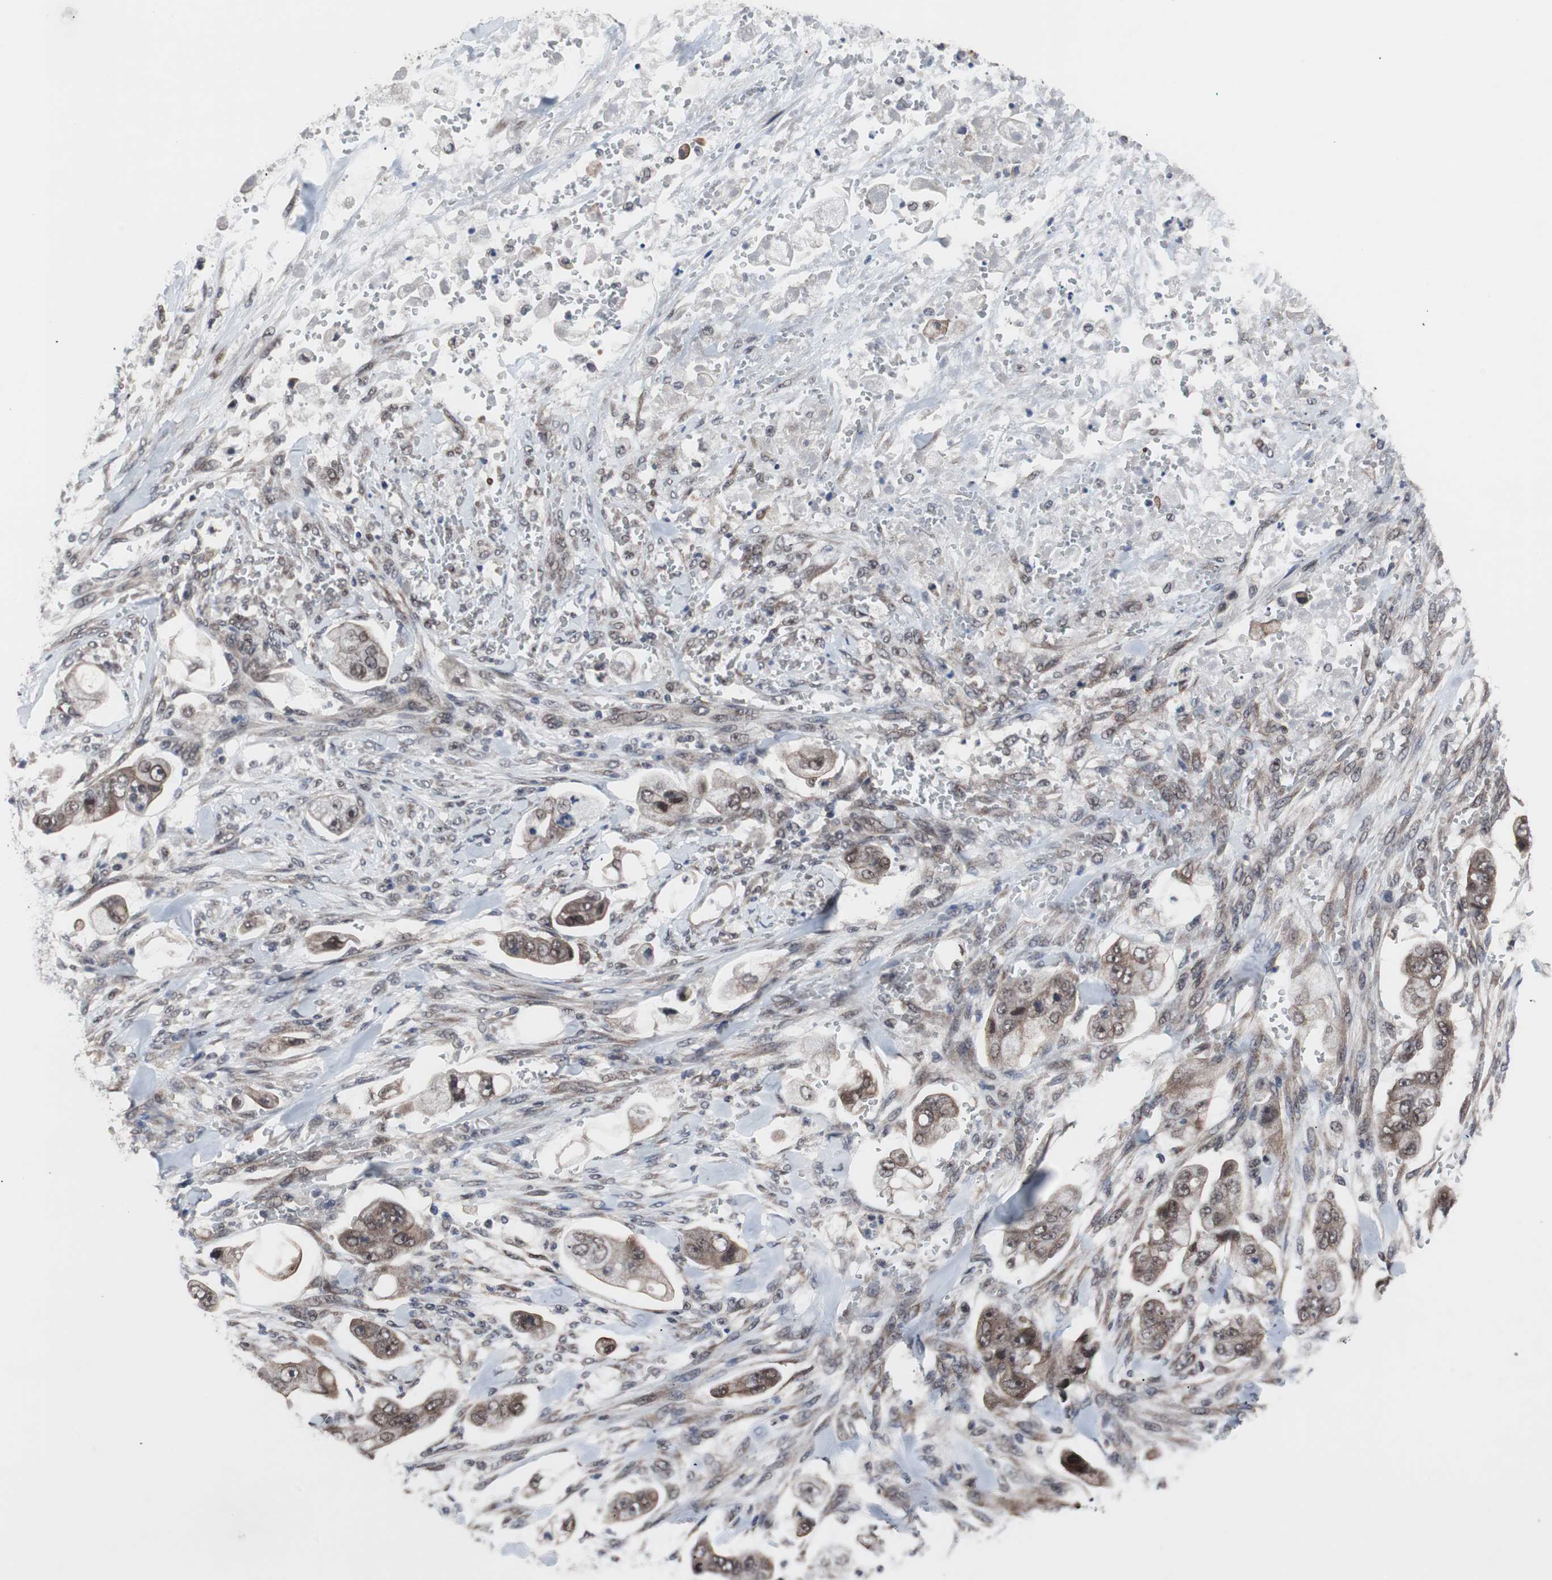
{"staining": {"intensity": "moderate", "quantity": ">75%", "location": "cytoplasmic/membranous,nuclear"}, "tissue": "stomach cancer", "cell_type": "Tumor cells", "image_type": "cancer", "snomed": [{"axis": "morphology", "description": "Adenocarcinoma, NOS"}, {"axis": "topography", "description": "Stomach"}], "caption": "Moderate cytoplasmic/membranous and nuclear staining for a protein is present in approximately >75% of tumor cells of stomach adenocarcinoma using IHC.", "gene": "GTF2F2", "patient": {"sex": "male", "age": 62}}